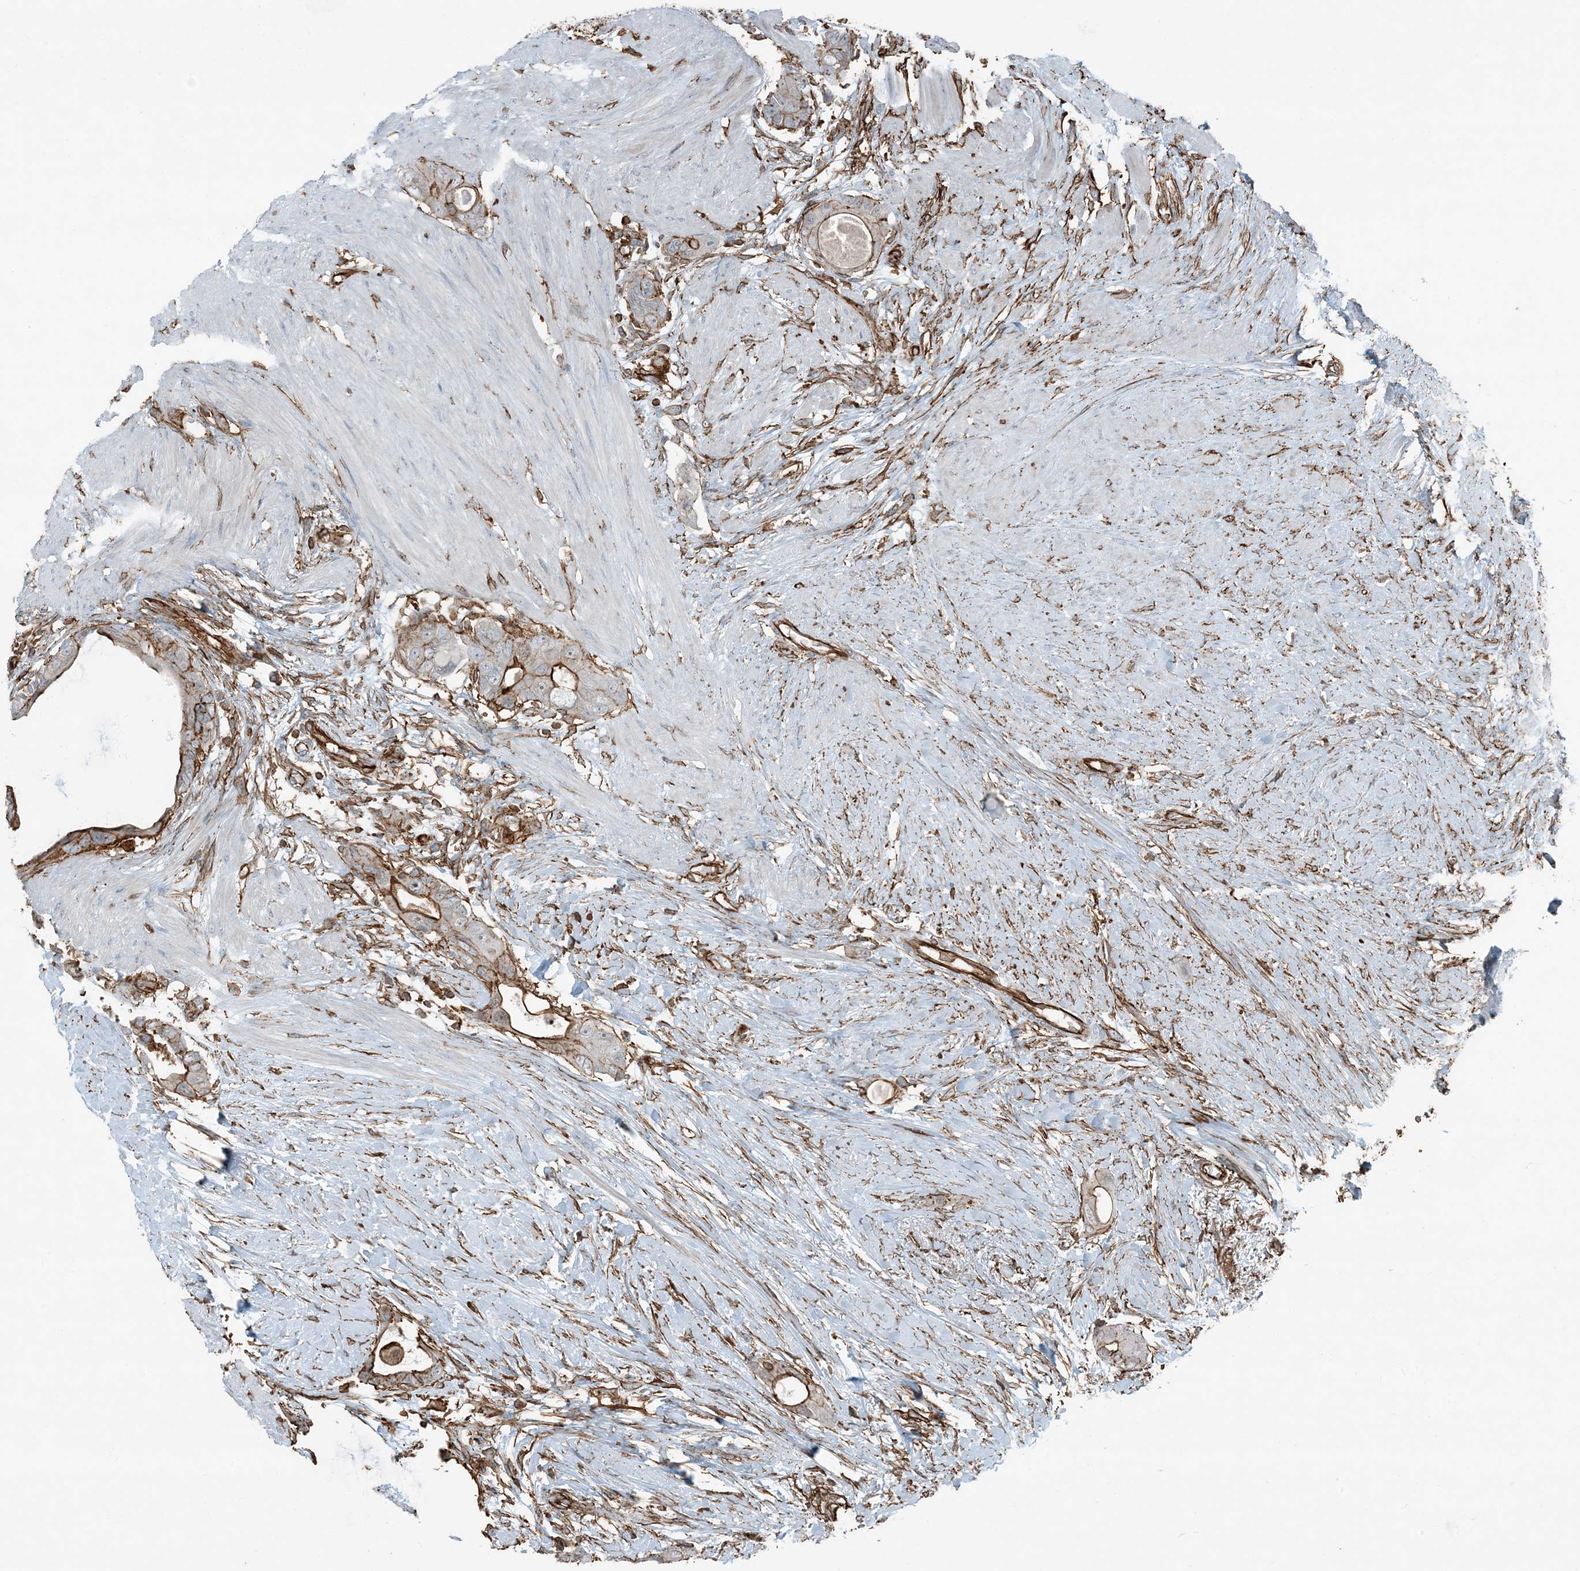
{"staining": {"intensity": "strong", "quantity": "25%-75%", "location": "cytoplasmic/membranous"}, "tissue": "colorectal cancer", "cell_type": "Tumor cells", "image_type": "cancer", "snomed": [{"axis": "morphology", "description": "Adenocarcinoma, NOS"}, {"axis": "topography", "description": "Rectum"}], "caption": "Human colorectal adenocarcinoma stained for a protein (brown) shows strong cytoplasmic/membranous positive expression in approximately 25%-75% of tumor cells.", "gene": "APOBEC3C", "patient": {"sex": "male", "age": 51}}